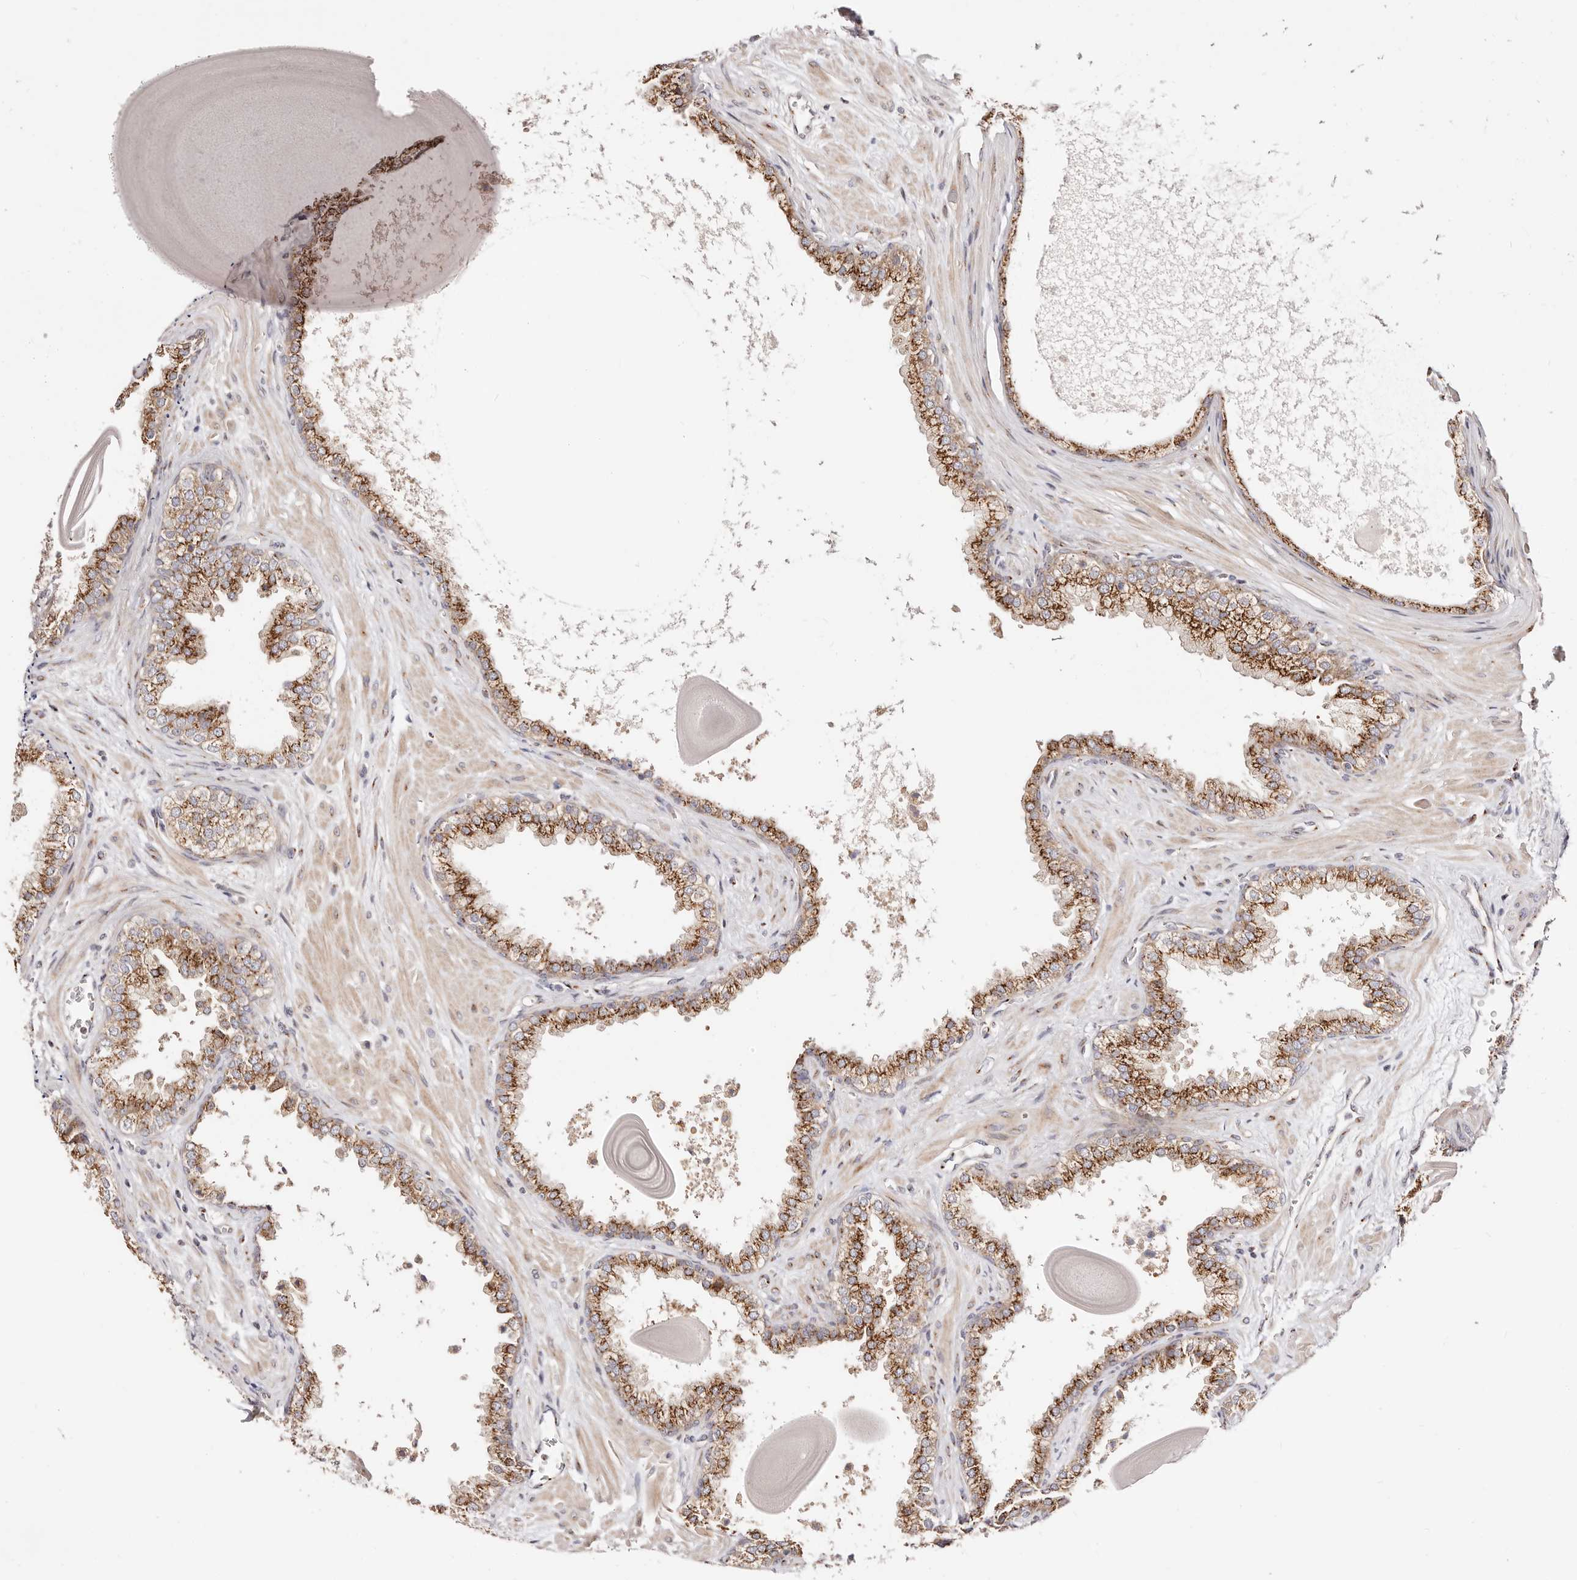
{"staining": {"intensity": "strong", "quantity": ">75%", "location": "cytoplasmic/membranous"}, "tissue": "prostate", "cell_type": "Glandular cells", "image_type": "normal", "snomed": [{"axis": "morphology", "description": "Normal tissue, NOS"}, {"axis": "topography", "description": "Prostate"}], "caption": "Prostate was stained to show a protein in brown. There is high levels of strong cytoplasmic/membranous positivity in about >75% of glandular cells. Immunohistochemistry stains the protein of interest in brown and the nuclei are stained blue.", "gene": "MAPK6", "patient": {"sex": "male", "age": 48}}